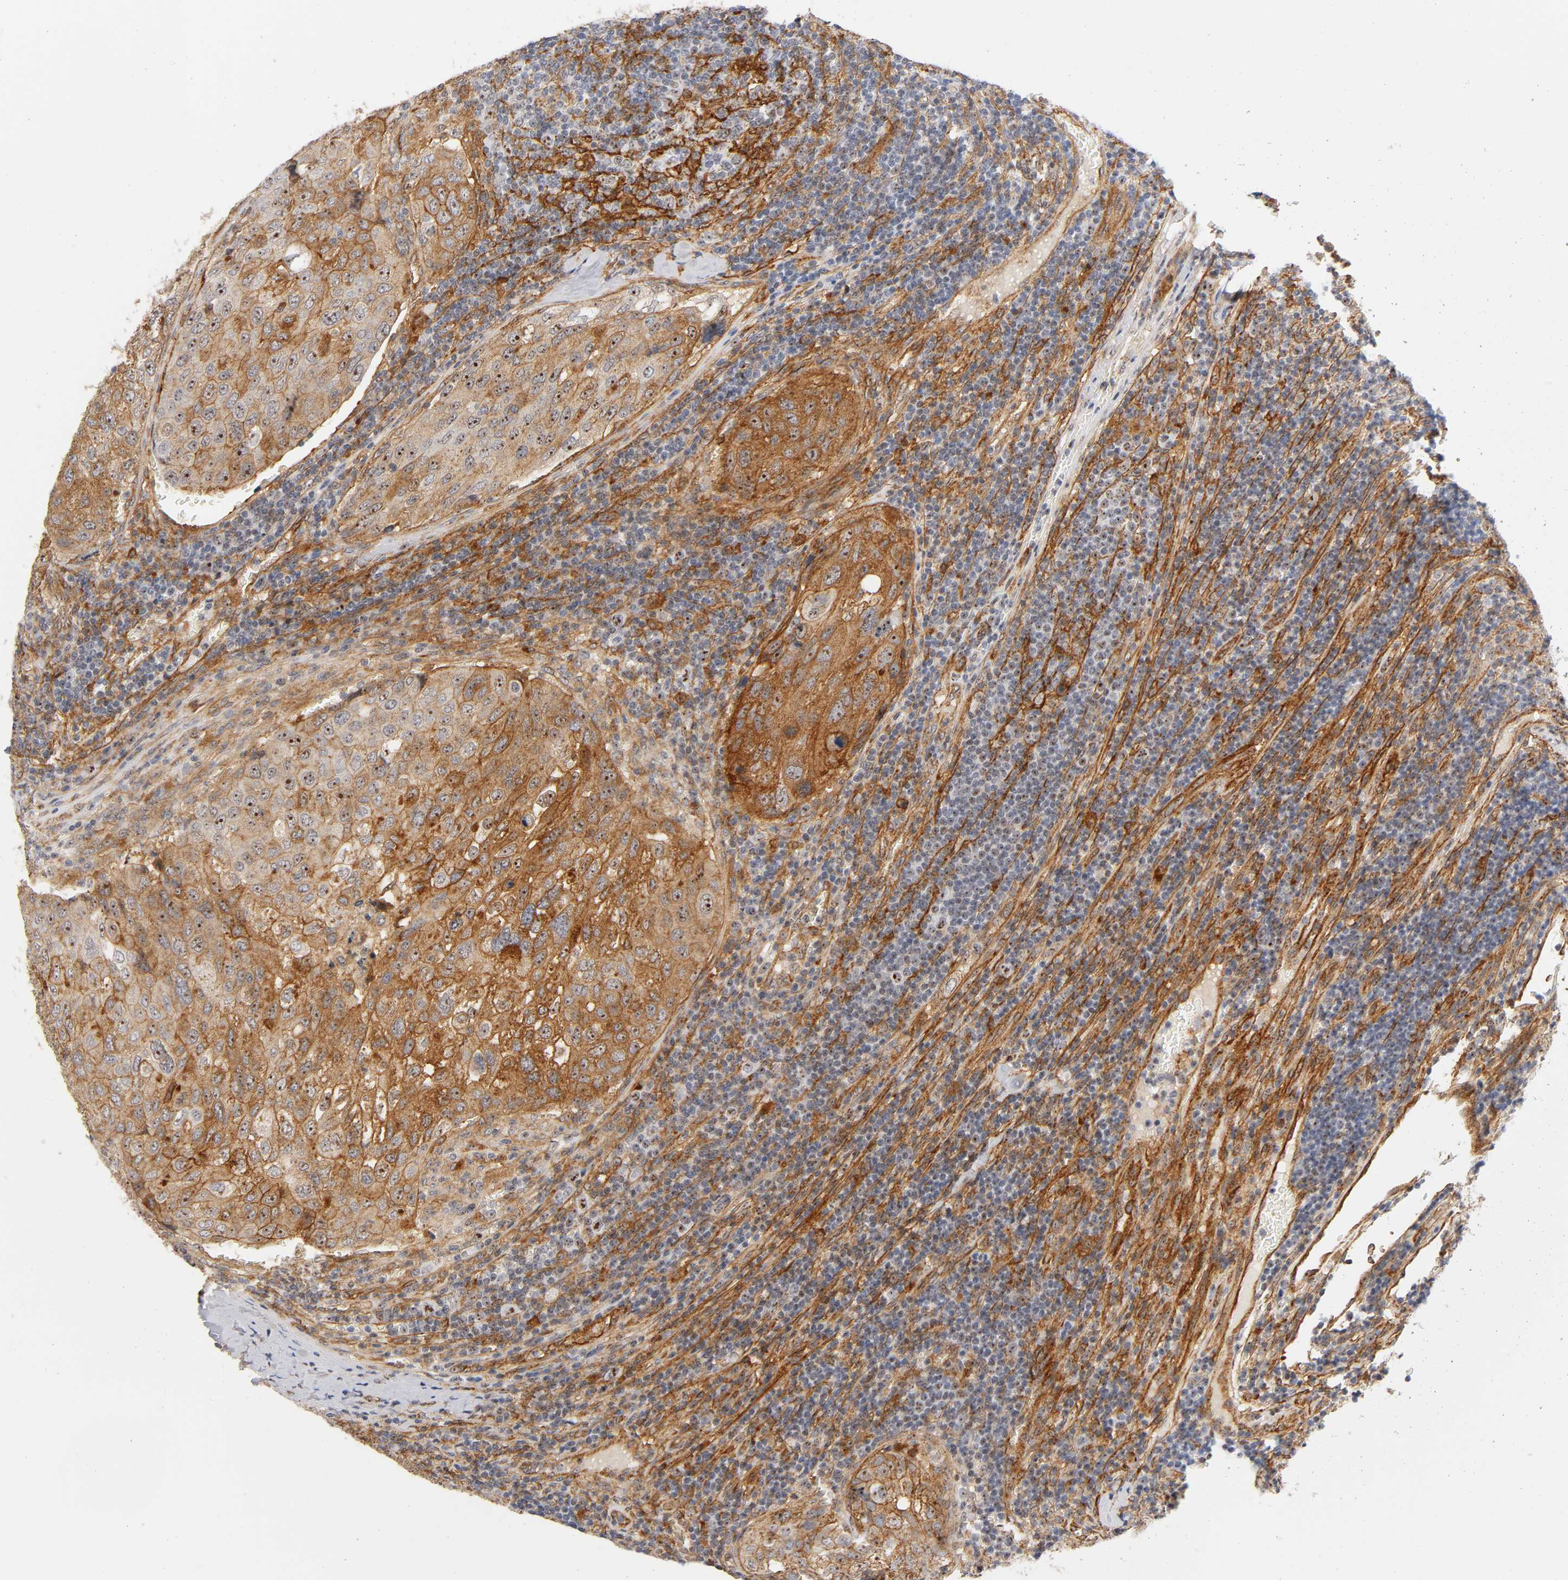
{"staining": {"intensity": "strong", "quantity": ">75%", "location": "cytoplasmic/membranous,nuclear"}, "tissue": "urothelial cancer", "cell_type": "Tumor cells", "image_type": "cancer", "snomed": [{"axis": "morphology", "description": "Urothelial carcinoma, High grade"}, {"axis": "topography", "description": "Lymph node"}, {"axis": "topography", "description": "Urinary bladder"}], "caption": "The immunohistochemical stain shows strong cytoplasmic/membranous and nuclear expression in tumor cells of high-grade urothelial carcinoma tissue.", "gene": "PLD1", "patient": {"sex": "male", "age": 51}}